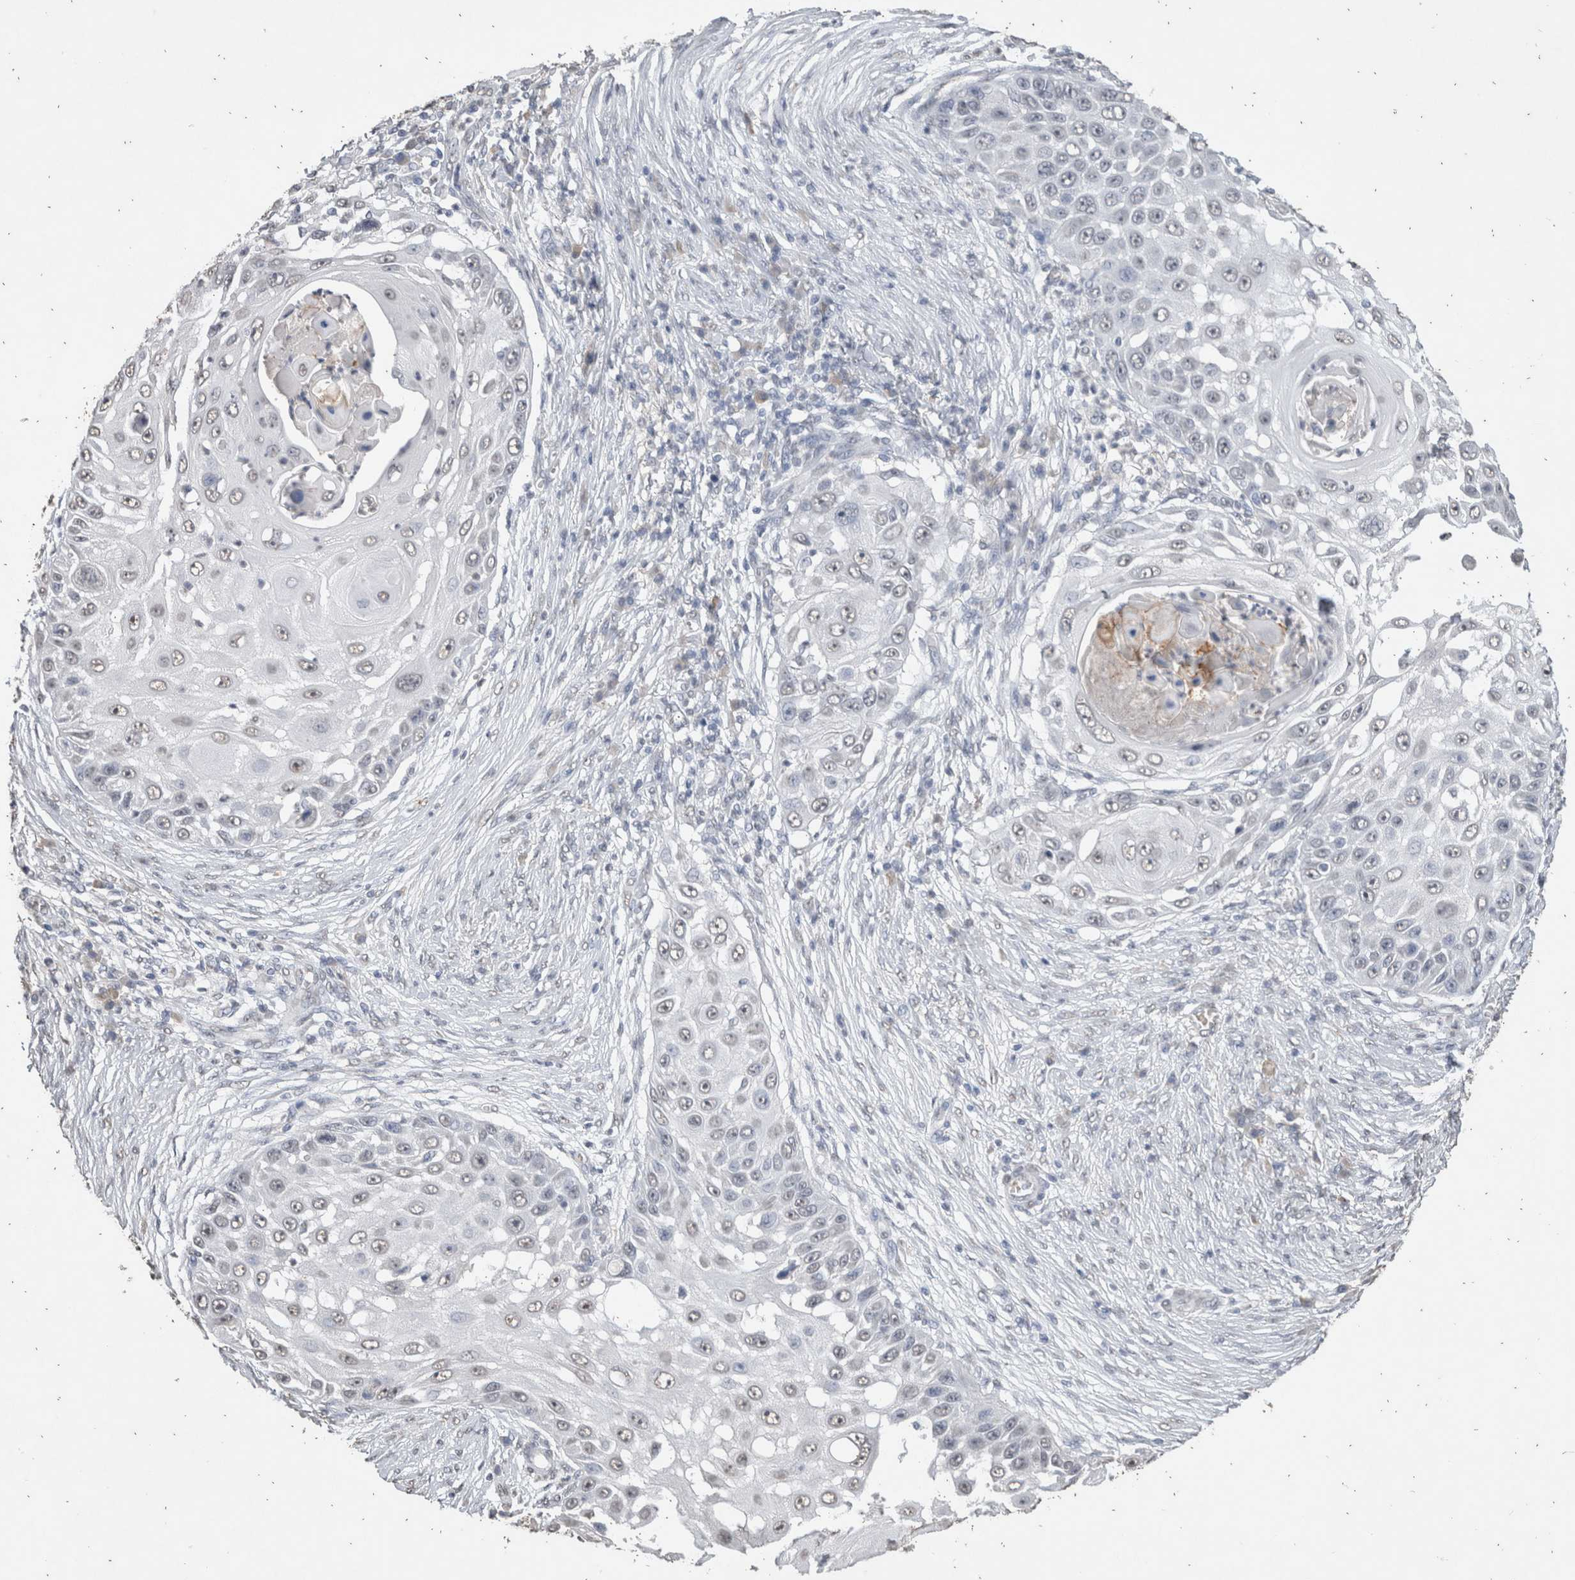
{"staining": {"intensity": "negative", "quantity": "none", "location": "none"}, "tissue": "skin cancer", "cell_type": "Tumor cells", "image_type": "cancer", "snomed": [{"axis": "morphology", "description": "Squamous cell carcinoma, NOS"}, {"axis": "topography", "description": "Skin"}], "caption": "DAB immunohistochemical staining of skin cancer shows no significant positivity in tumor cells.", "gene": "LGALS2", "patient": {"sex": "female", "age": 44}}